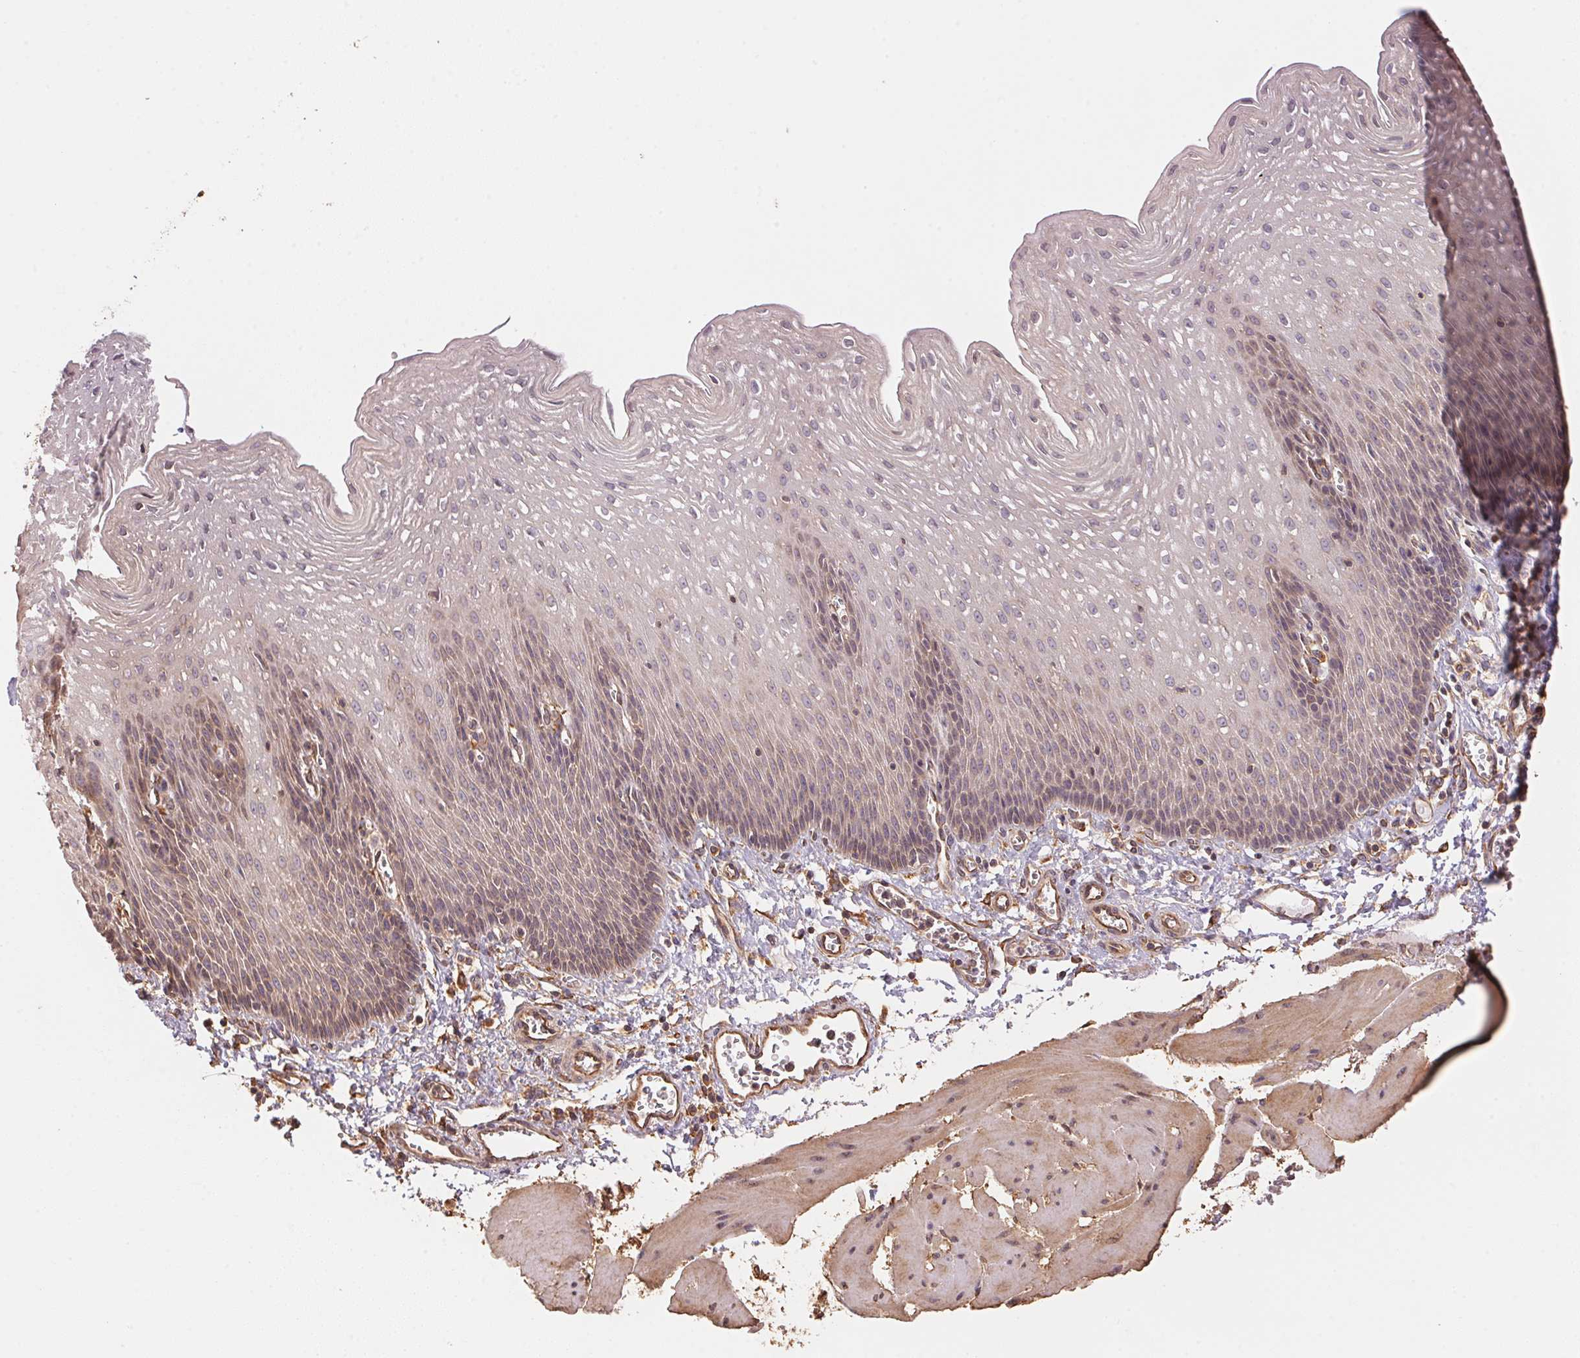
{"staining": {"intensity": "weak", "quantity": "<25%", "location": "cytoplasmic/membranous"}, "tissue": "esophagus", "cell_type": "Squamous epithelial cells", "image_type": "normal", "snomed": [{"axis": "morphology", "description": "Normal tissue, NOS"}, {"axis": "topography", "description": "Esophagus"}], "caption": "Squamous epithelial cells show no significant protein staining in normal esophagus. The staining was performed using DAB to visualize the protein expression in brown, while the nuclei were stained in blue with hematoxylin (Magnification: 20x).", "gene": "C6orf163", "patient": {"sex": "female", "age": 64}}